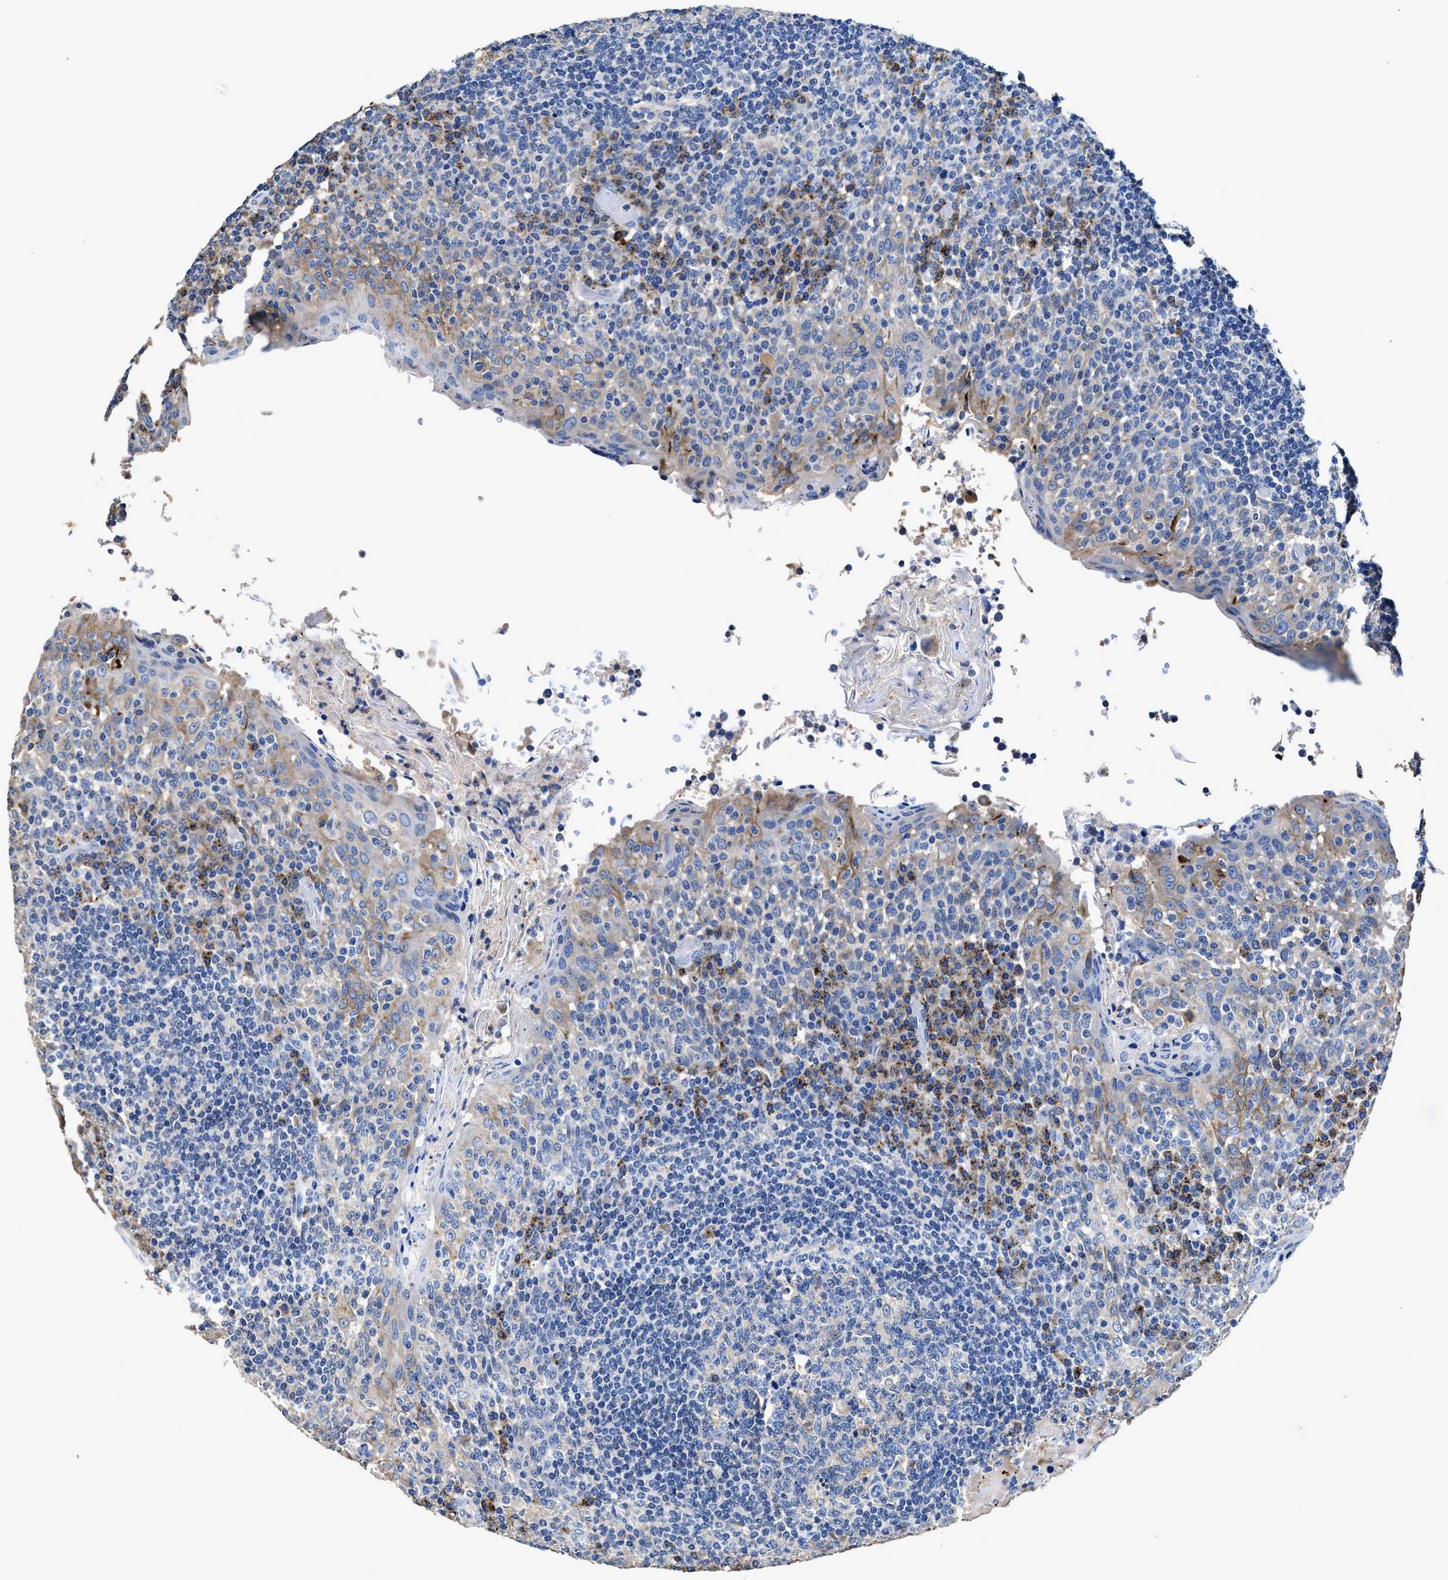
{"staining": {"intensity": "negative", "quantity": "none", "location": "none"}, "tissue": "tonsil", "cell_type": "Germinal center cells", "image_type": "normal", "snomed": [{"axis": "morphology", "description": "Normal tissue, NOS"}, {"axis": "topography", "description": "Tonsil"}], "caption": "High power microscopy micrograph of an IHC histopathology image of unremarkable tonsil, revealing no significant expression in germinal center cells. The staining is performed using DAB (3,3'-diaminobenzidine) brown chromogen with nuclei counter-stained in using hematoxylin.", "gene": "UBR4", "patient": {"sex": "female", "age": 19}}